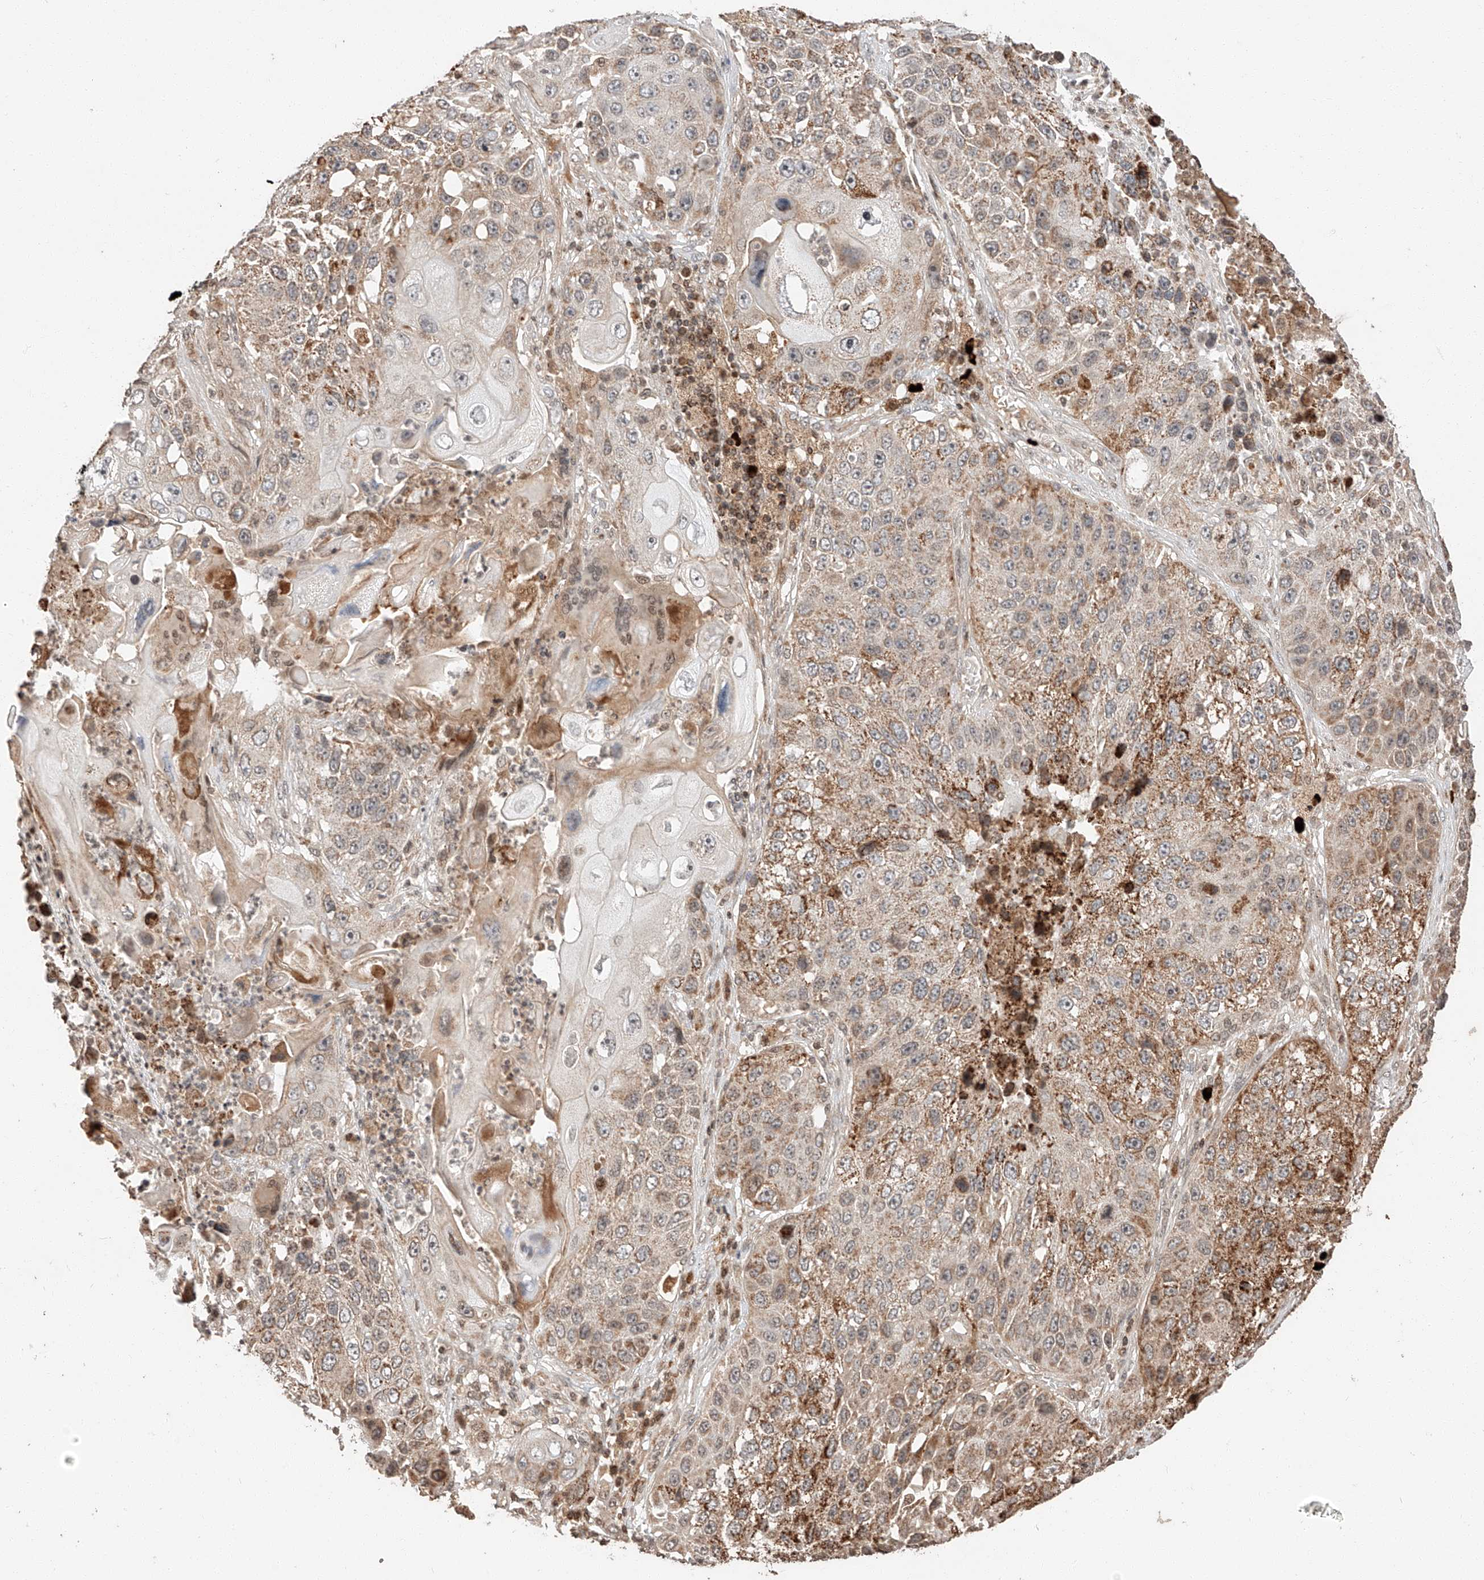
{"staining": {"intensity": "moderate", "quantity": "25%-75%", "location": "cytoplasmic/membranous"}, "tissue": "lung cancer", "cell_type": "Tumor cells", "image_type": "cancer", "snomed": [{"axis": "morphology", "description": "Squamous cell carcinoma, NOS"}, {"axis": "topography", "description": "Lung"}], "caption": "Protein expression analysis of squamous cell carcinoma (lung) shows moderate cytoplasmic/membranous staining in approximately 25%-75% of tumor cells. The staining is performed using DAB brown chromogen to label protein expression. The nuclei are counter-stained blue using hematoxylin.", "gene": "ARHGAP33", "patient": {"sex": "male", "age": 61}}